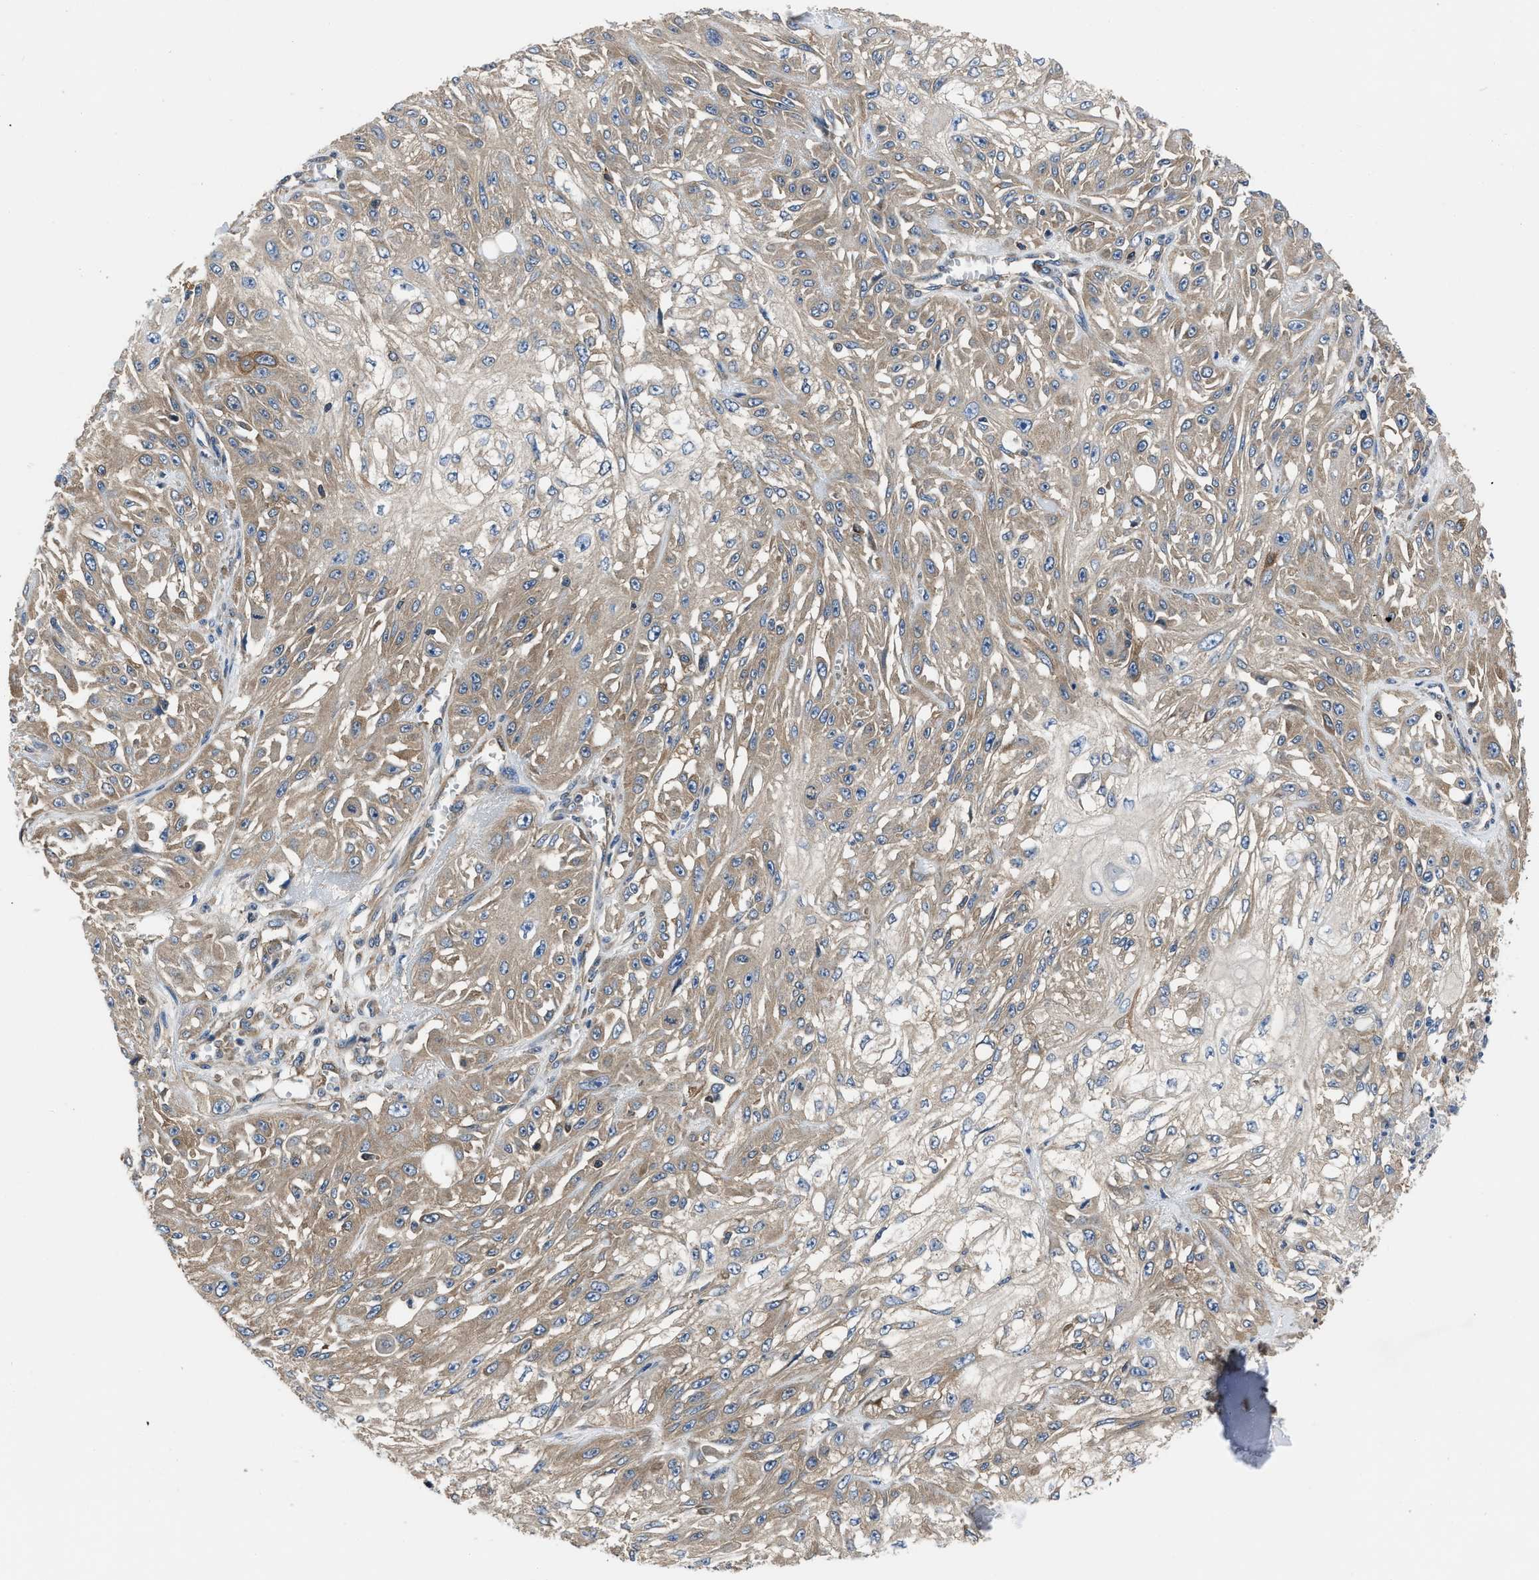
{"staining": {"intensity": "weak", "quantity": ">75%", "location": "cytoplasmic/membranous"}, "tissue": "skin cancer", "cell_type": "Tumor cells", "image_type": "cancer", "snomed": [{"axis": "morphology", "description": "Squamous cell carcinoma, NOS"}, {"axis": "morphology", "description": "Squamous cell carcinoma, metastatic, NOS"}, {"axis": "topography", "description": "Skin"}, {"axis": "topography", "description": "Lymph node"}], "caption": "DAB (3,3'-diaminobenzidine) immunohistochemical staining of human skin metastatic squamous cell carcinoma demonstrates weak cytoplasmic/membranous protein positivity in approximately >75% of tumor cells.", "gene": "YARS1", "patient": {"sex": "male", "age": 75}}